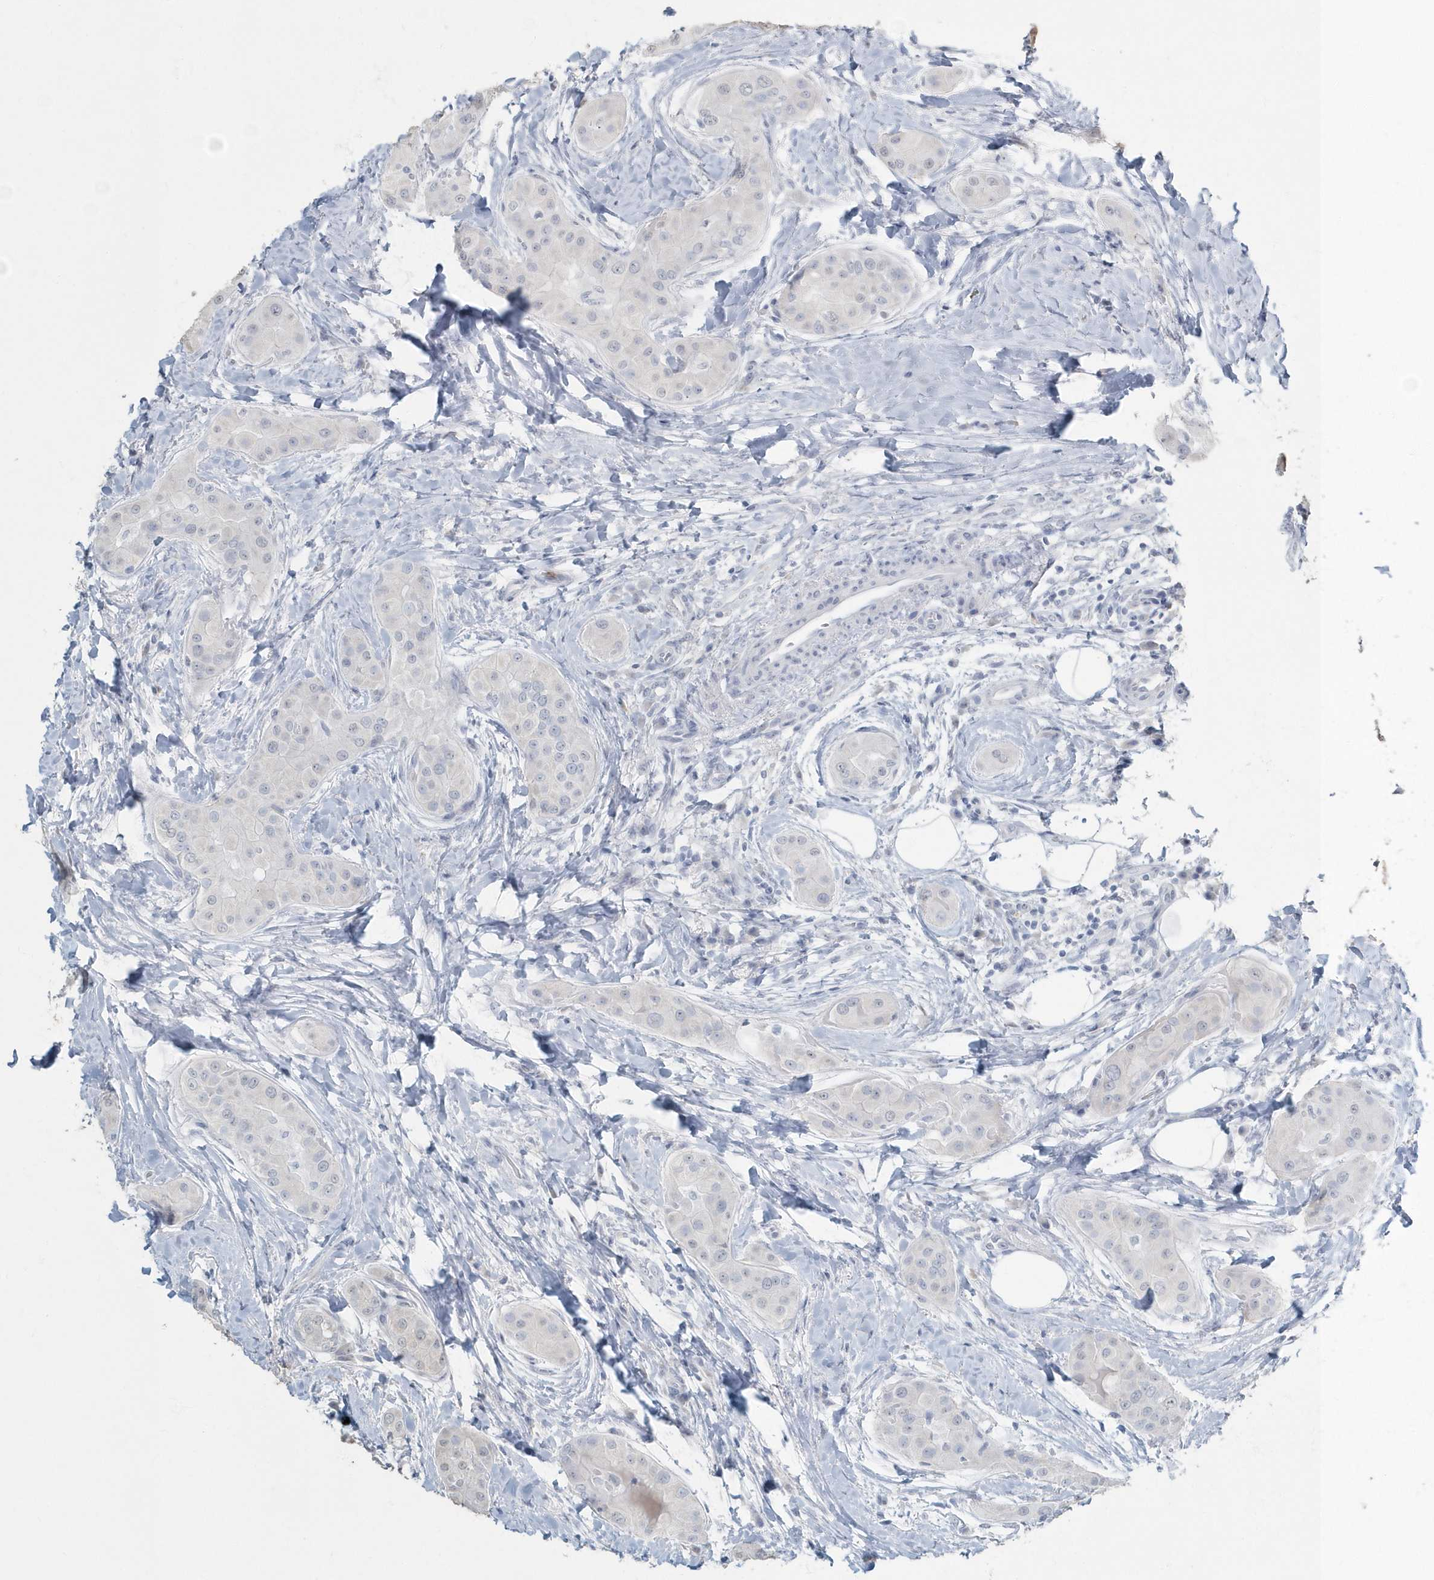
{"staining": {"intensity": "negative", "quantity": "none", "location": "none"}, "tissue": "thyroid cancer", "cell_type": "Tumor cells", "image_type": "cancer", "snomed": [{"axis": "morphology", "description": "Papillary adenocarcinoma, NOS"}, {"axis": "topography", "description": "Thyroid gland"}], "caption": "Immunohistochemical staining of thyroid cancer displays no significant expression in tumor cells.", "gene": "MYOT", "patient": {"sex": "male", "age": 33}}